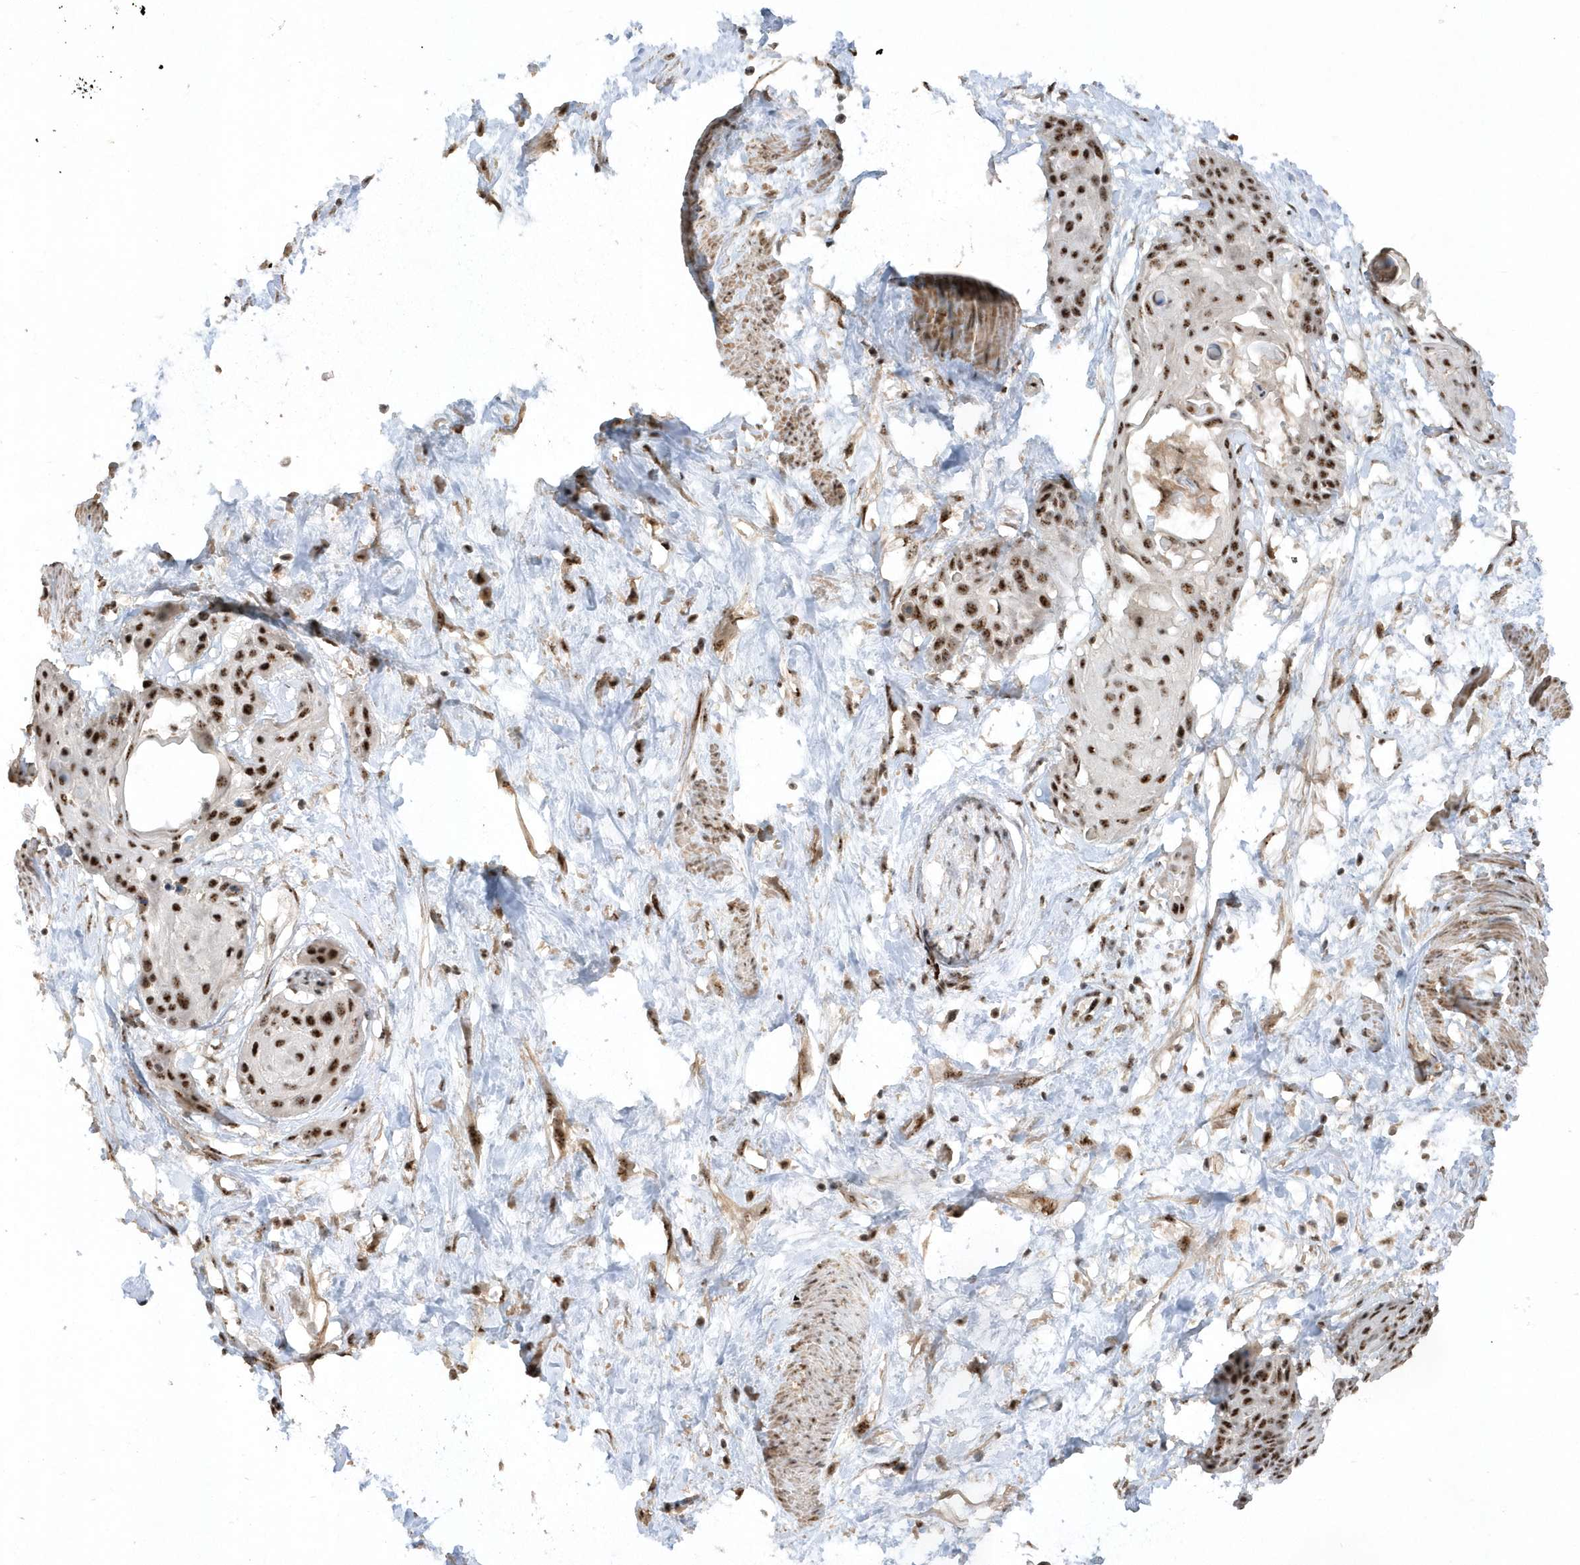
{"staining": {"intensity": "strong", "quantity": ">75%", "location": "nuclear"}, "tissue": "cervical cancer", "cell_type": "Tumor cells", "image_type": "cancer", "snomed": [{"axis": "morphology", "description": "Squamous cell carcinoma, NOS"}, {"axis": "topography", "description": "Cervix"}], "caption": "Cervical cancer stained with a brown dye demonstrates strong nuclear positive expression in approximately >75% of tumor cells.", "gene": "POLR3B", "patient": {"sex": "female", "age": 57}}